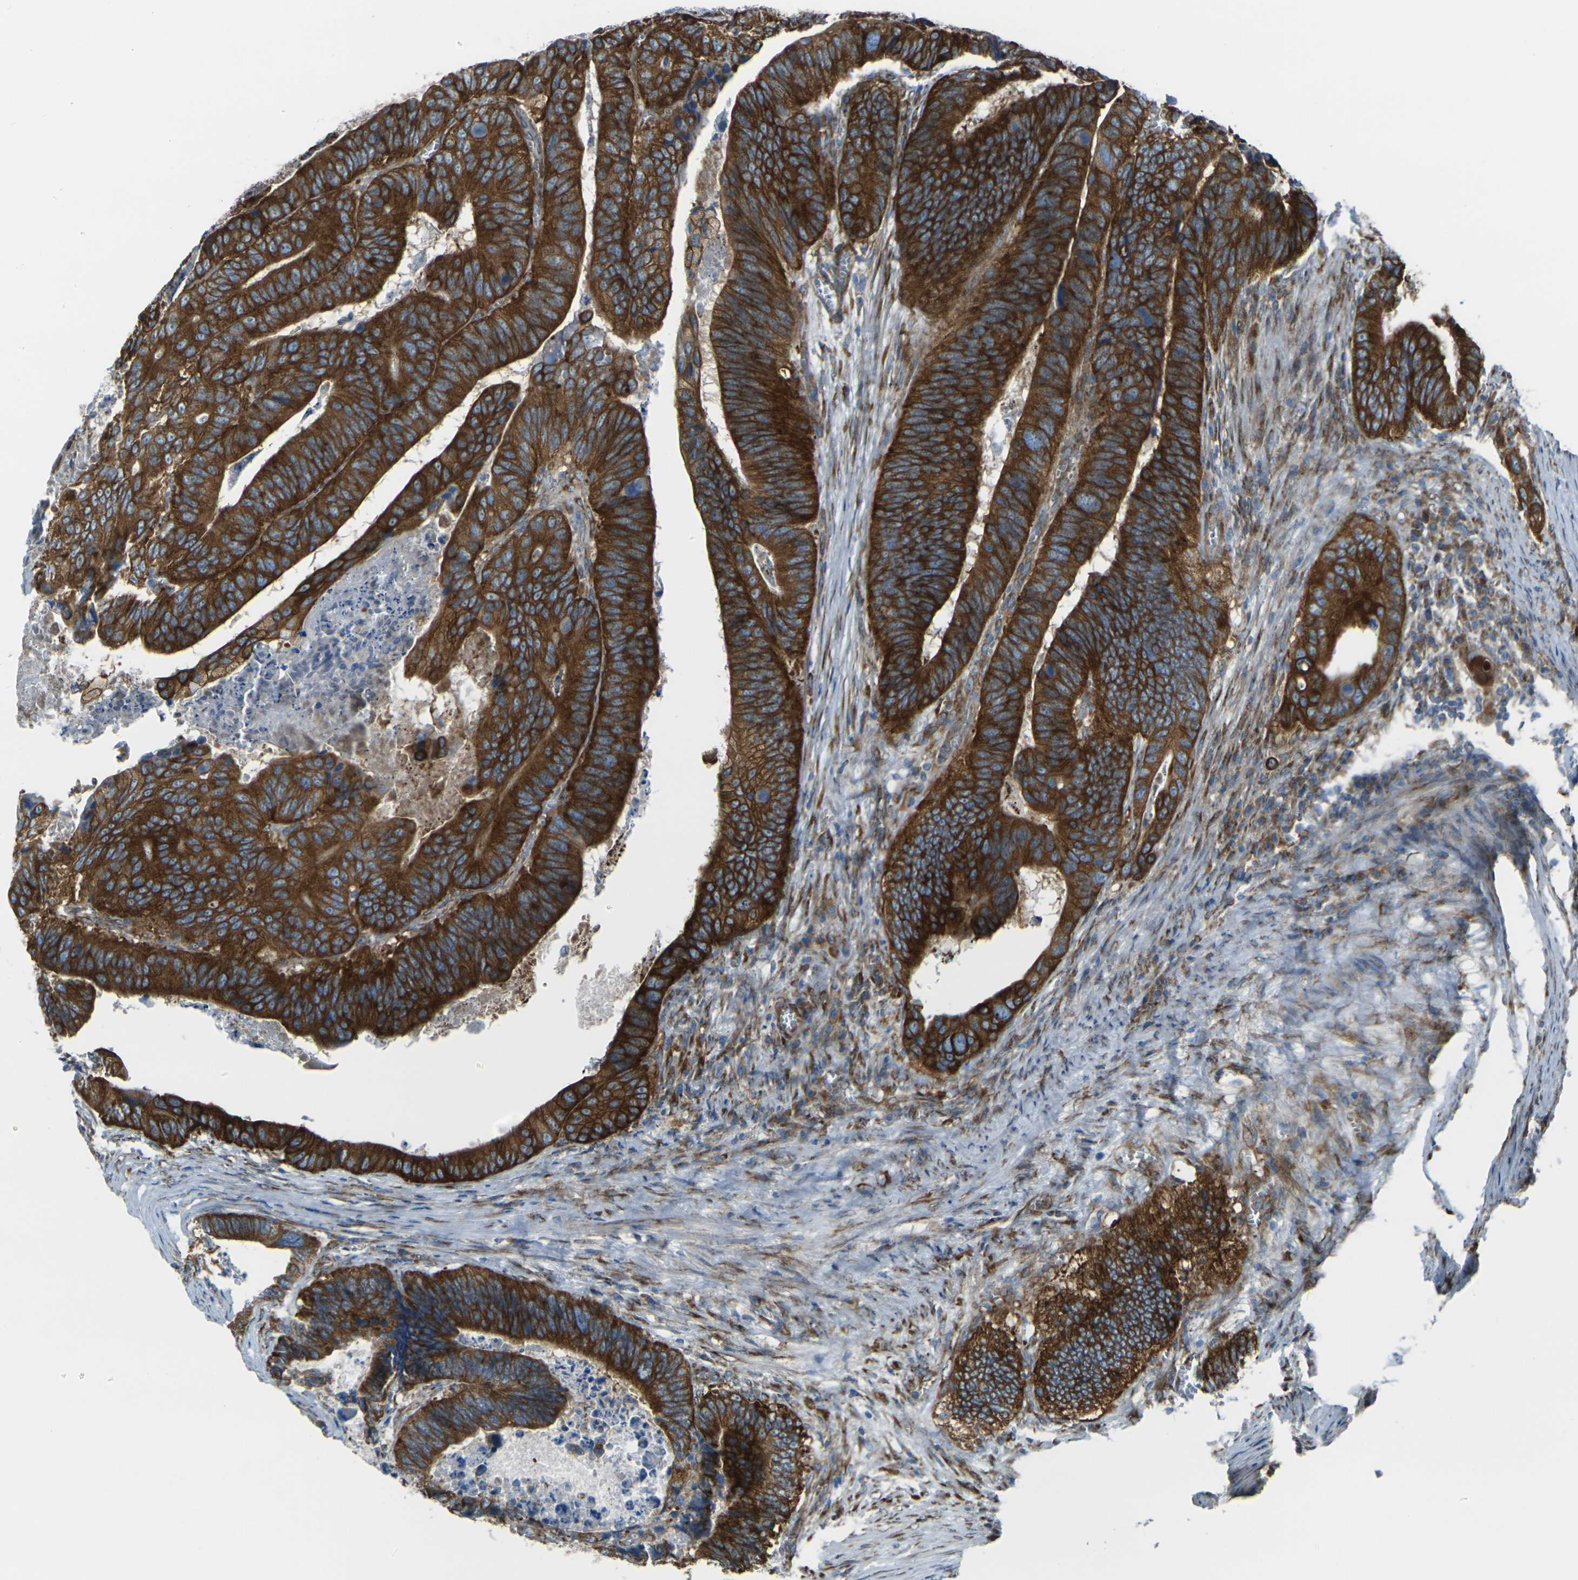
{"staining": {"intensity": "strong", "quantity": ">75%", "location": "cytoplasmic/membranous"}, "tissue": "colorectal cancer", "cell_type": "Tumor cells", "image_type": "cancer", "snomed": [{"axis": "morphology", "description": "Adenocarcinoma, NOS"}, {"axis": "topography", "description": "Colon"}], "caption": "A high amount of strong cytoplasmic/membranous positivity is seen in approximately >75% of tumor cells in colorectal adenocarcinoma tissue.", "gene": "CELSR2", "patient": {"sex": "male", "age": 72}}